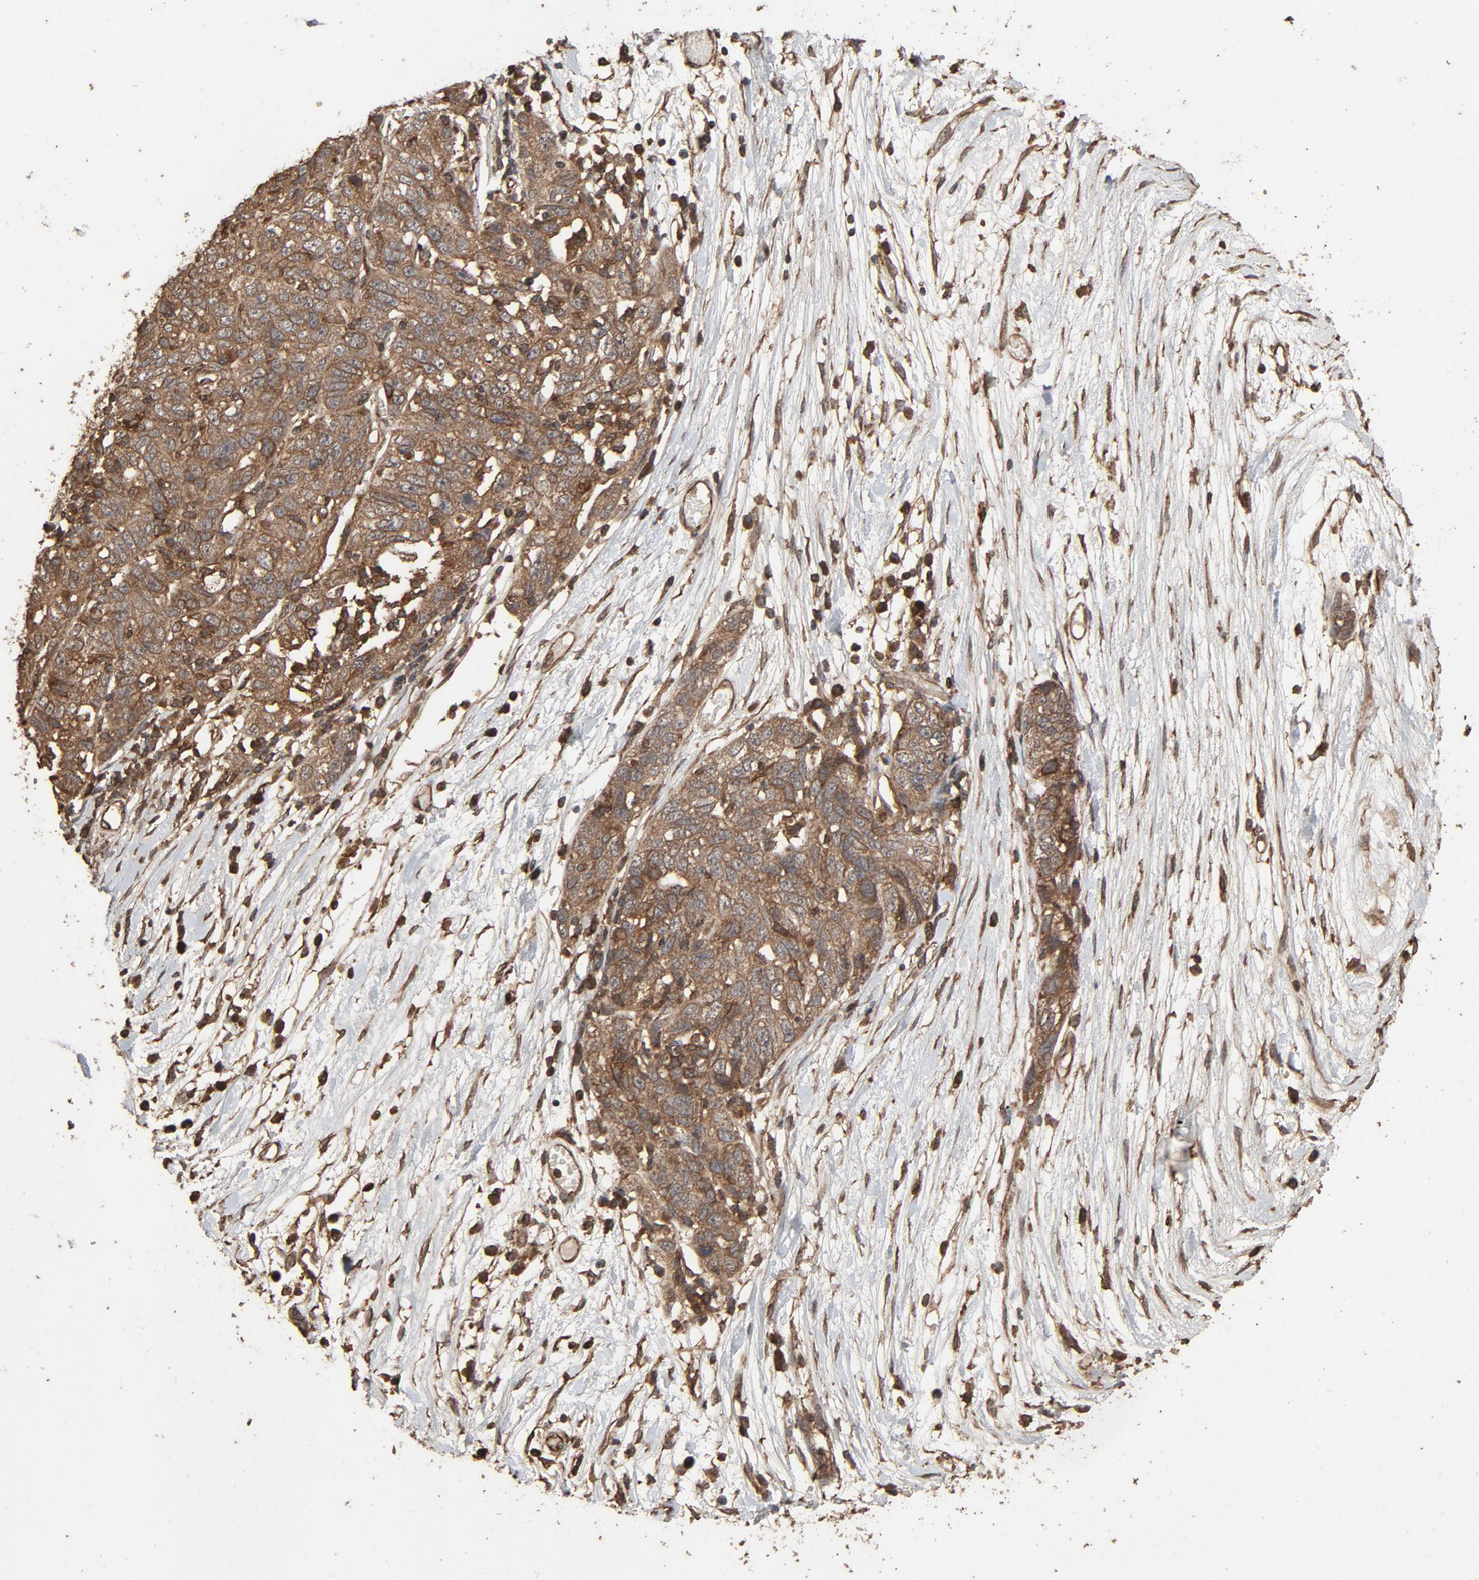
{"staining": {"intensity": "weak", "quantity": ">75%", "location": "cytoplasmic/membranous"}, "tissue": "ovarian cancer", "cell_type": "Tumor cells", "image_type": "cancer", "snomed": [{"axis": "morphology", "description": "Cystadenocarcinoma, serous, NOS"}, {"axis": "topography", "description": "Ovary"}], "caption": "Ovarian serous cystadenocarcinoma stained for a protein (brown) reveals weak cytoplasmic/membranous positive expression in about >75% of tumor cells.", "gene": "RPS6KA6", "patient": {"sex": "female", "age": 71}}